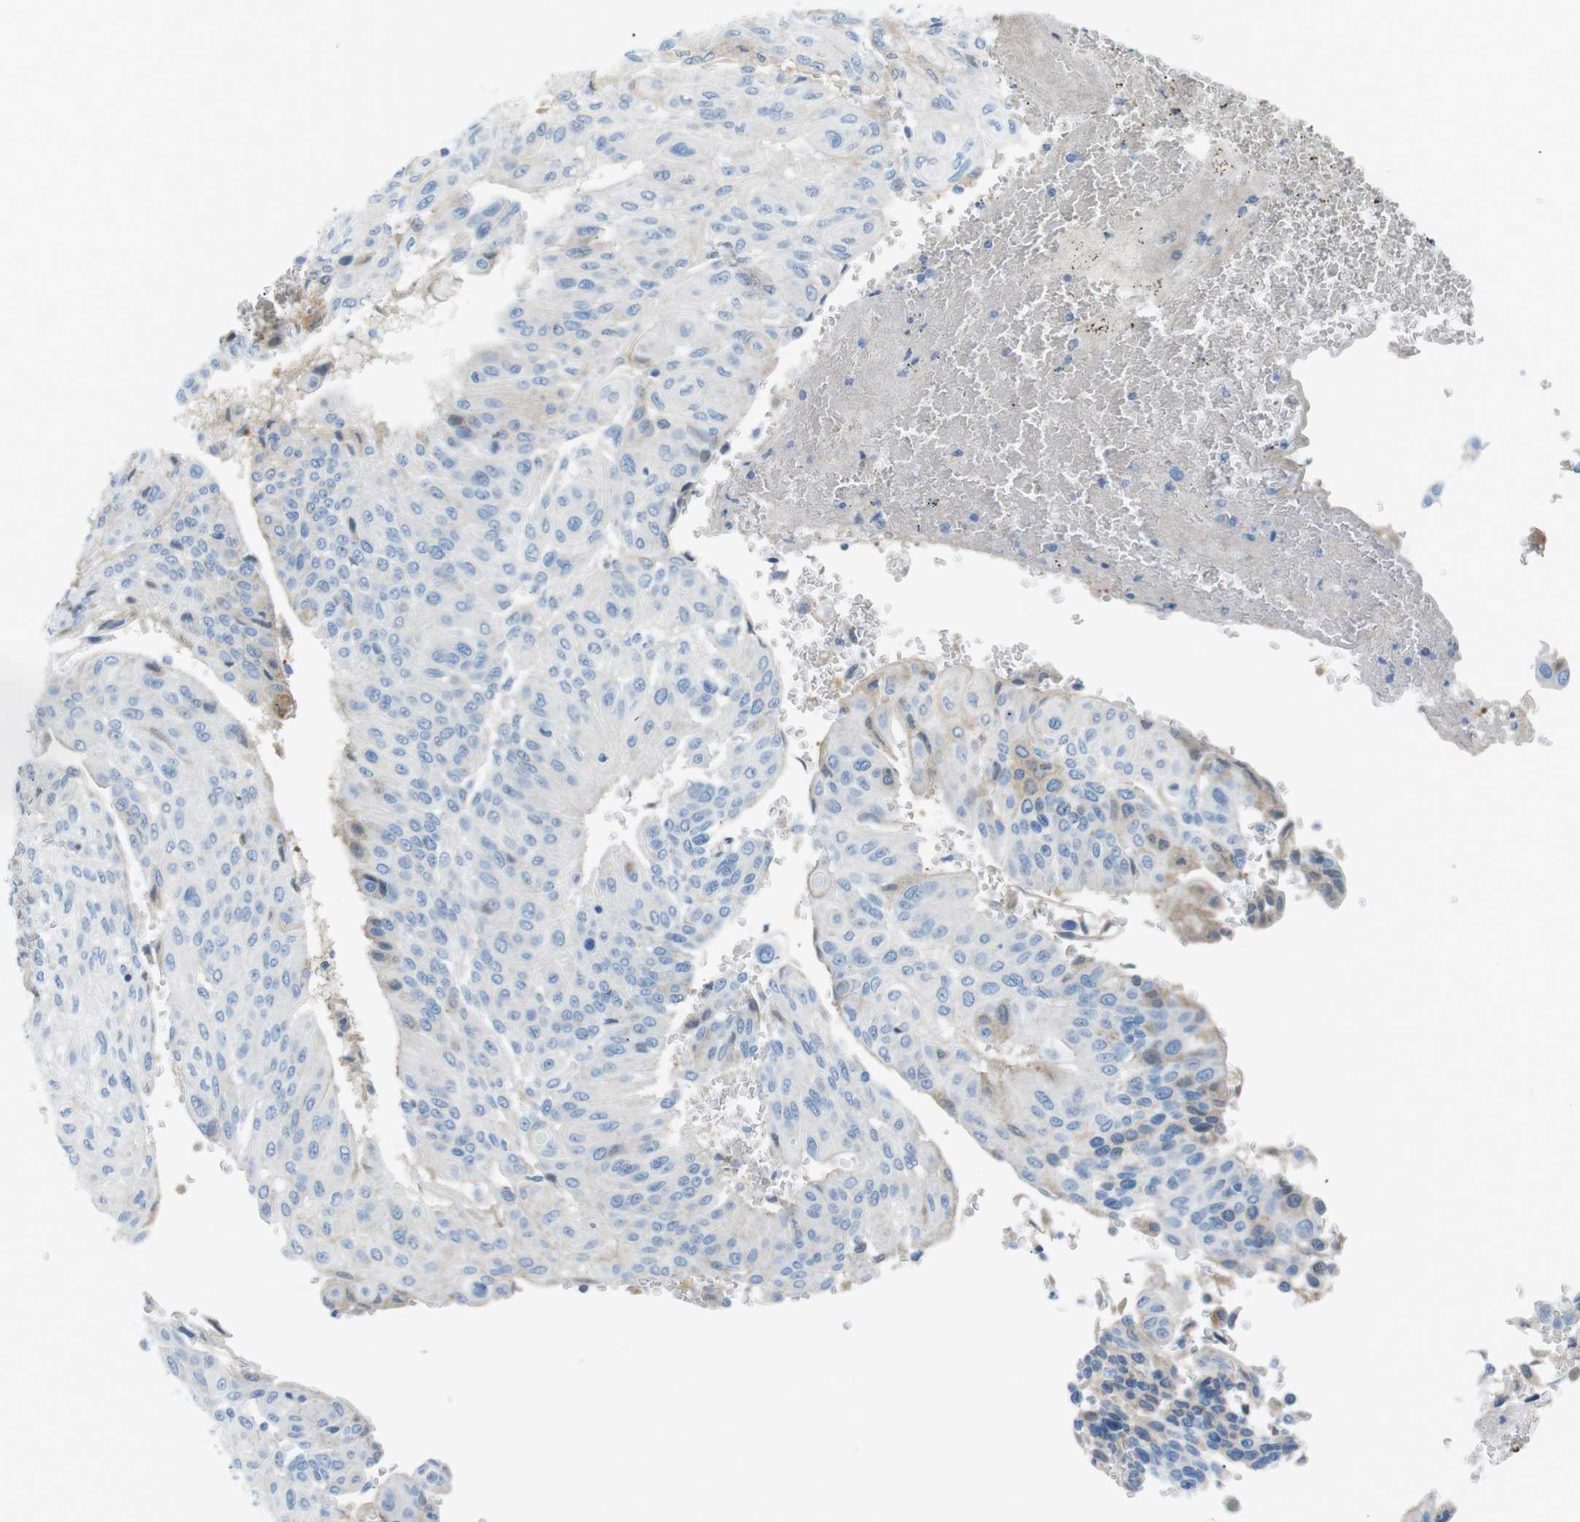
{"staining": {"intensity": "negative", "quantity": "none", "location": "none"}, "tissue": "urothelial cancer", "cell_type": "Tumor cells", "image_type": "cancer", "snomed": [{"axis": "morphology", "description": "Urothelial carcinoma, High grade"}, {"axis": "topography", "description": "Urinary bladder"}], "caption": "IHC micrograph of neoplastic tissue: human urothelial carcinoma (high-grade) stained with DAB (3,3'-diaminobenzidine) shows no significant protein expression in tumor cells.", "gene": "AZGP1", "patient": {"sex": "male", "age": 66}}